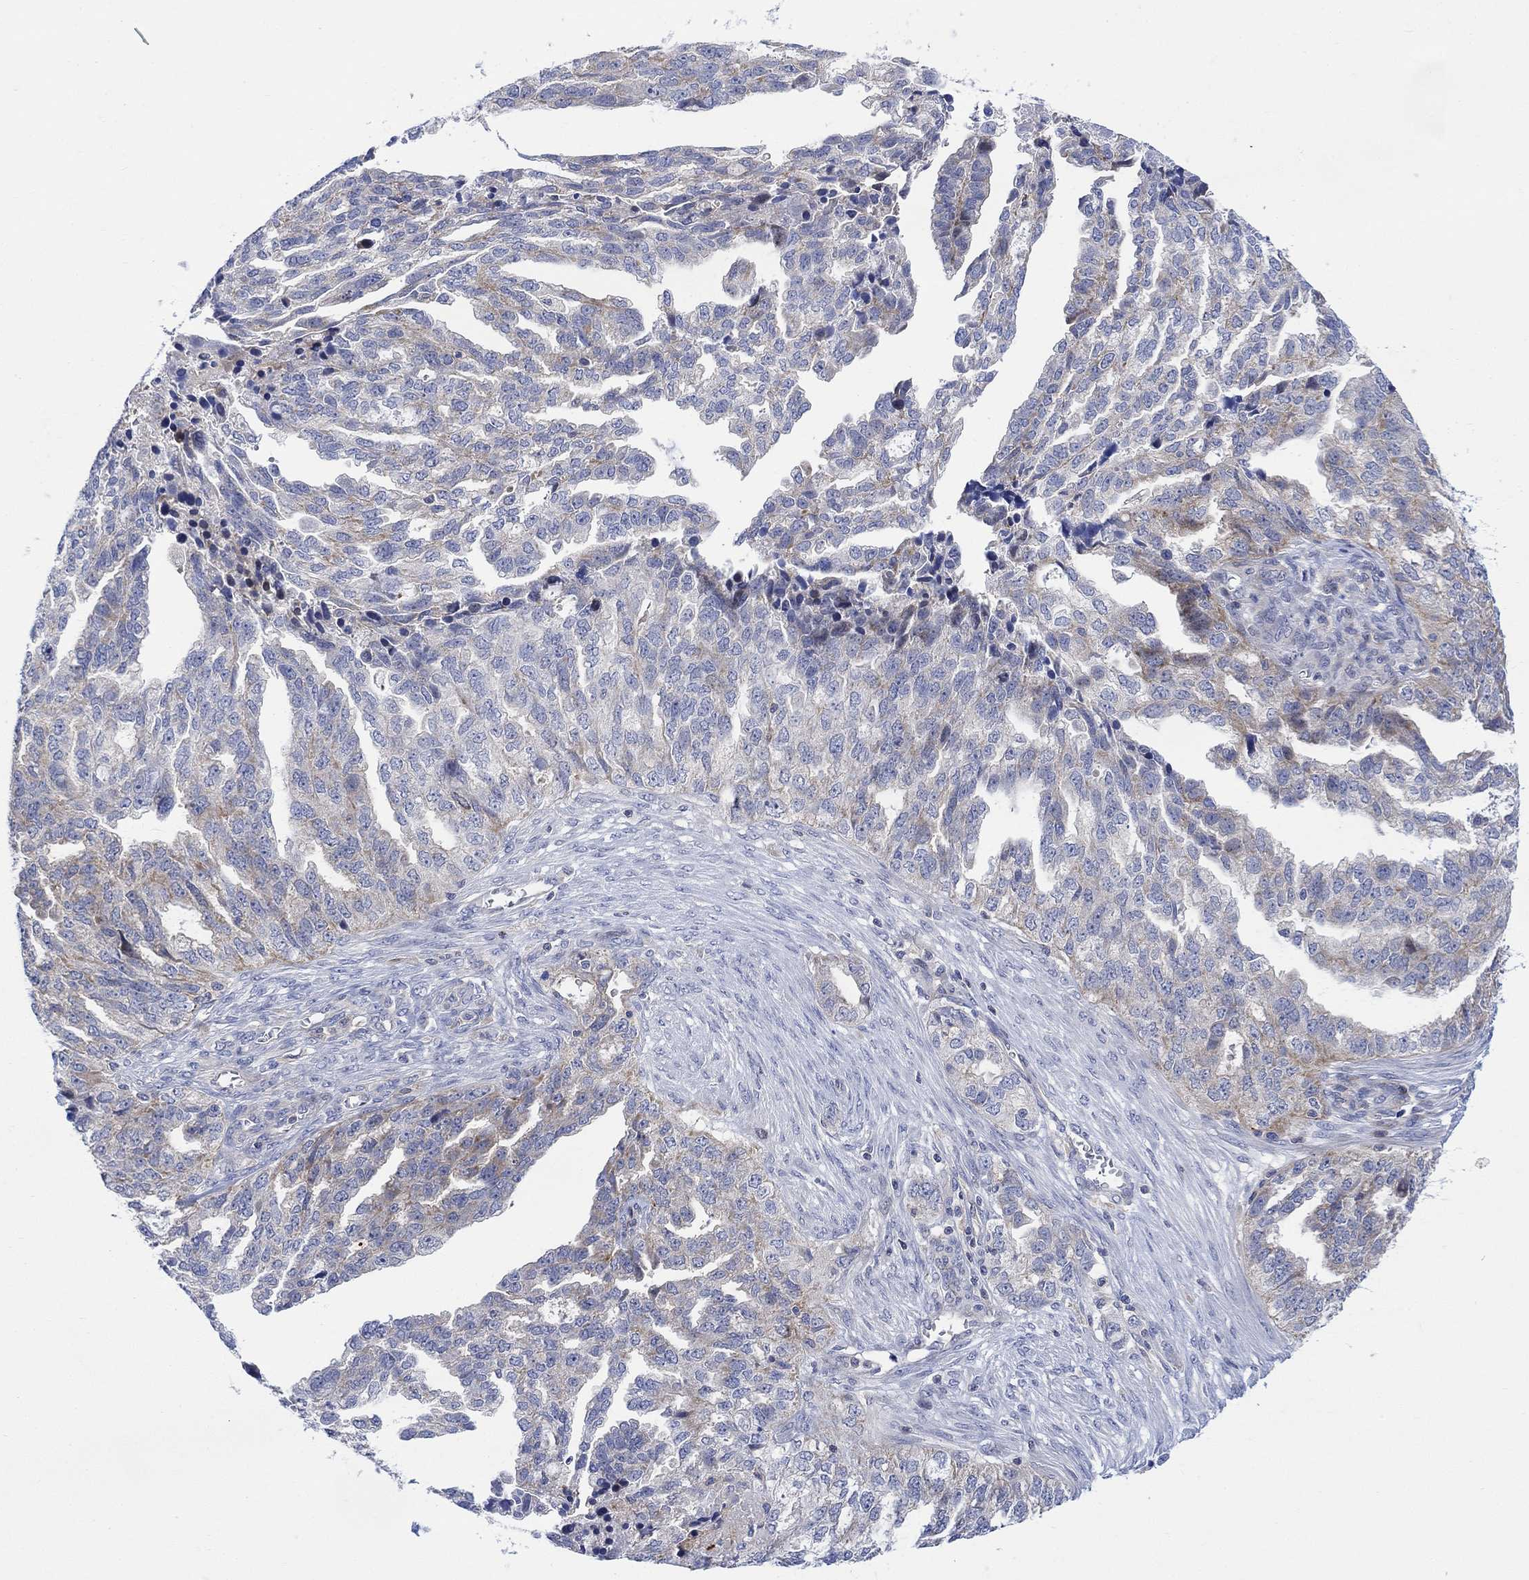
{"staining": {"intensity": "moderate", "quantity": "<25%", "location": "cytoplasmic/membranous"}, "tissue": "ovarian cancer", "cell_type": "Tumor cells", "image_type": "cancer", "snomed": [{"axis": "morphology", "description": "Cystadenocarcinoma, serous, NOS"}, {"axis": "topography", "description": "Ovary"}], "caption": "DAB immunohistochemical staining of human ovarian cancer demonstrates moderate cytoplasmic/membranous protein positivity in about <25% of tumor cells. Immunohistochemistry (ihc) stains the protein of interest in brown and the nuclei are stained blue.", "gene": "ARSK", "patient": {"sex": "female", "age": 51}}